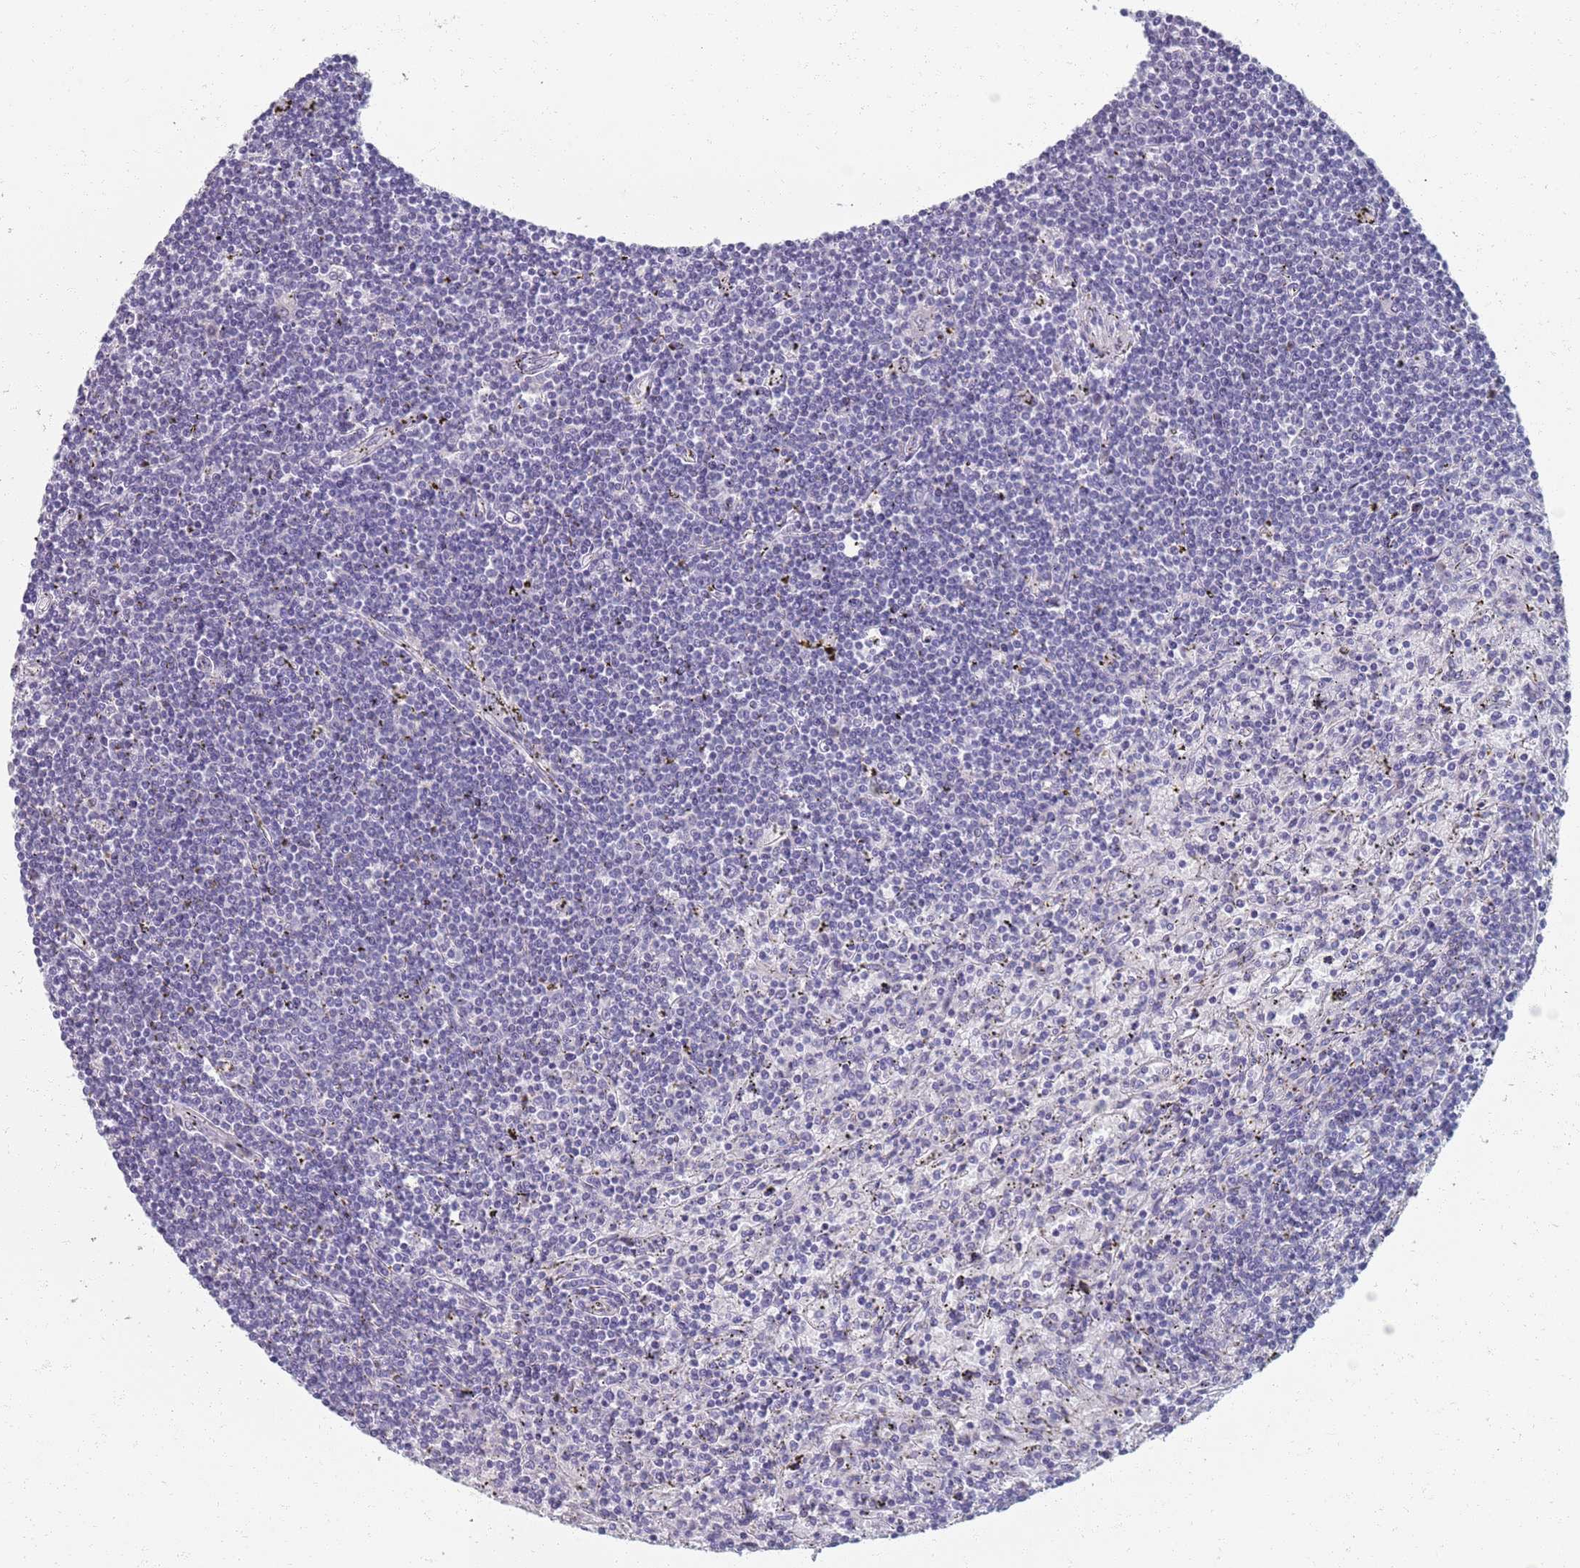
{"staining": {"intensity": "negative", "quantity": "none", "location": "none"}, "tissue": "lymphoma", "cell_type": "Tumor cells", "image_type": "cancer", "snomed": [{"axis": "morphology", "description": "Malignant lymphoma, non-Hodgkin's type, Low grade"}, {"axis": "topography", "description": "Spleen"}], "caption": "This is an immunohistochemistry (IHC) micrograph of low-grade malignant lymphoma, non-Hodgkin's type. There is no staining in tumor cells.", "gene": "SAMD1", "patient": {"sex": "male", "age": 76}}